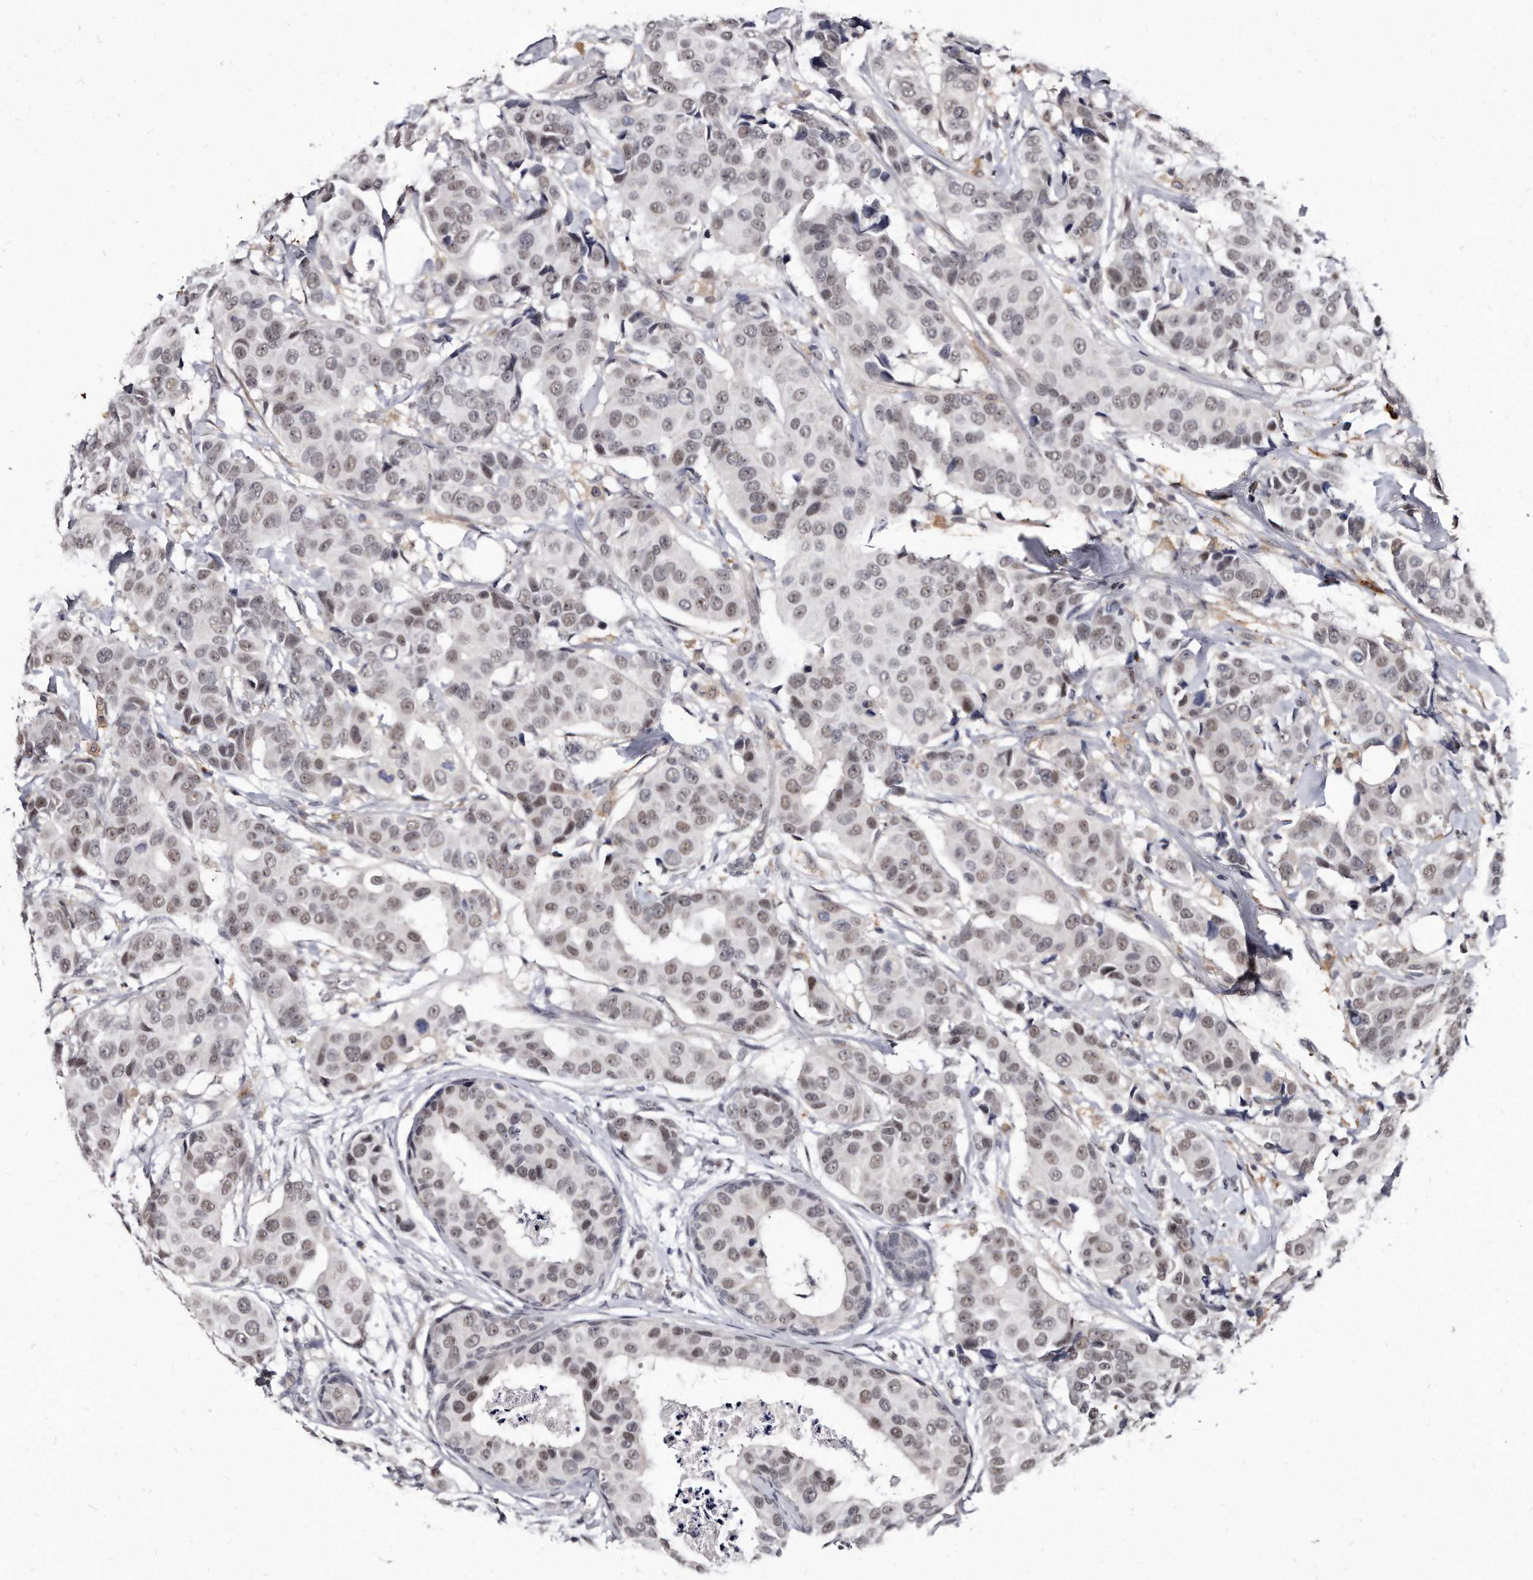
{"staining": {"intensity": "weak", "quantity": "25%-75%", "location": "nuclear"}, "tissue": "breast cancer", "cell_type": "Tumor cells", "image_type": "cancer", "snomed": [{"axis": "morphology", "description": "Normal tissue, NOS"}, {"axis": "morphology", "description": "Duct carcinoma"}, {"axis": "topography", "description": "Breast"}], "caption": "IHC photomicrograph of human breast cancer stained for a protein (brown), which demonstrates low levels of weak nuclear positivity in approximately 25%-75% of tumor cells.", "gene": "KLHDC3", "patient": {"sex": "female", "age": 39}}